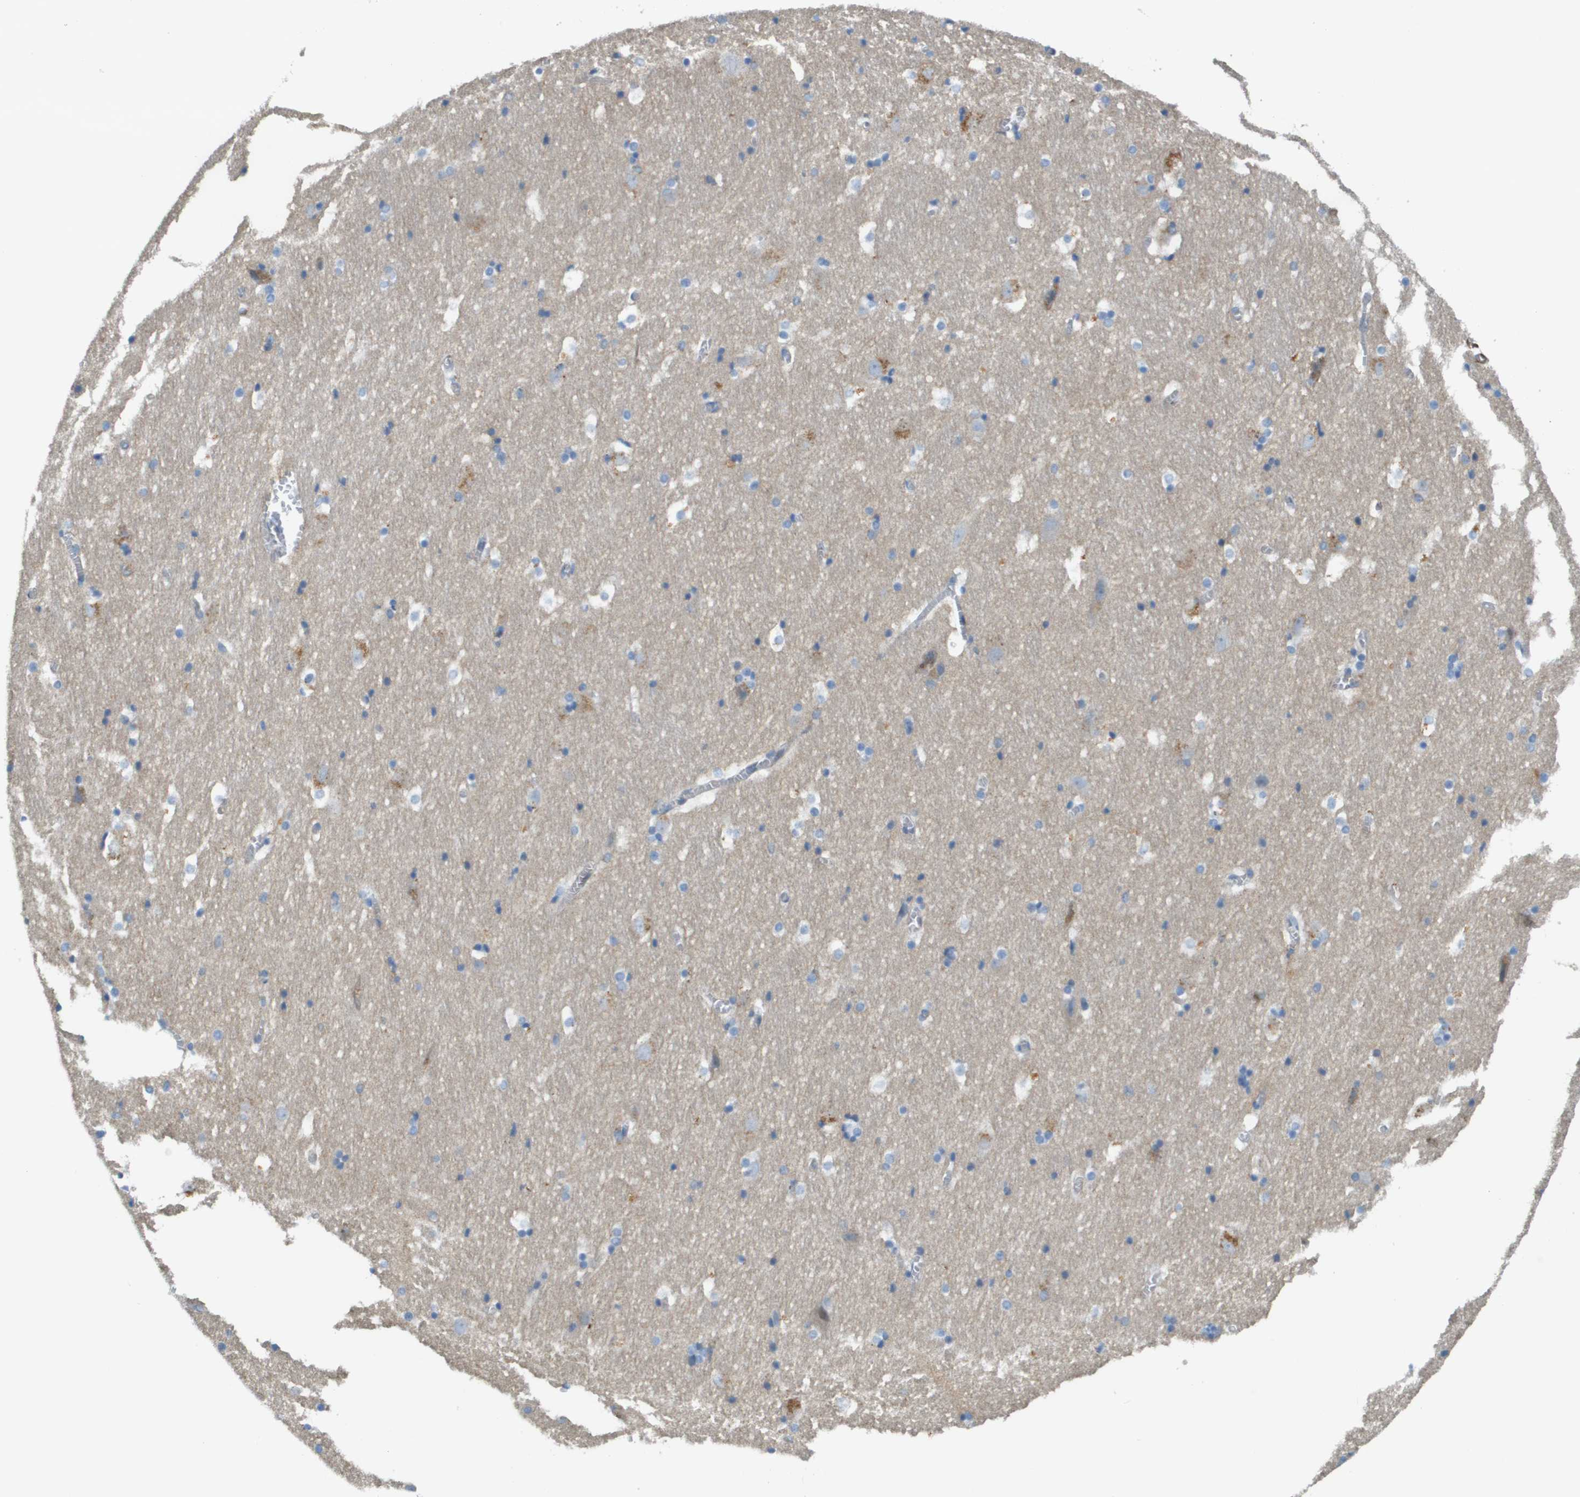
{"staining": {"intensity": "negative", "quantity": "none", "location": "none"}, "tissue": "hippocampus", "cell_type": "Glial cells", "image_type": "normal", "snomed": [{"axis": "morphology", "description": "Normal tissue, NOS"}, {"axis": "topography", "description": "Hippocampus"}], "caption": "Immunohistochemical staining of unremarkable human hippocampus demonstrates no significant positivity in glial cells.", "gene": "MYH11", "patient": {"sex": "male", "age": 45}}